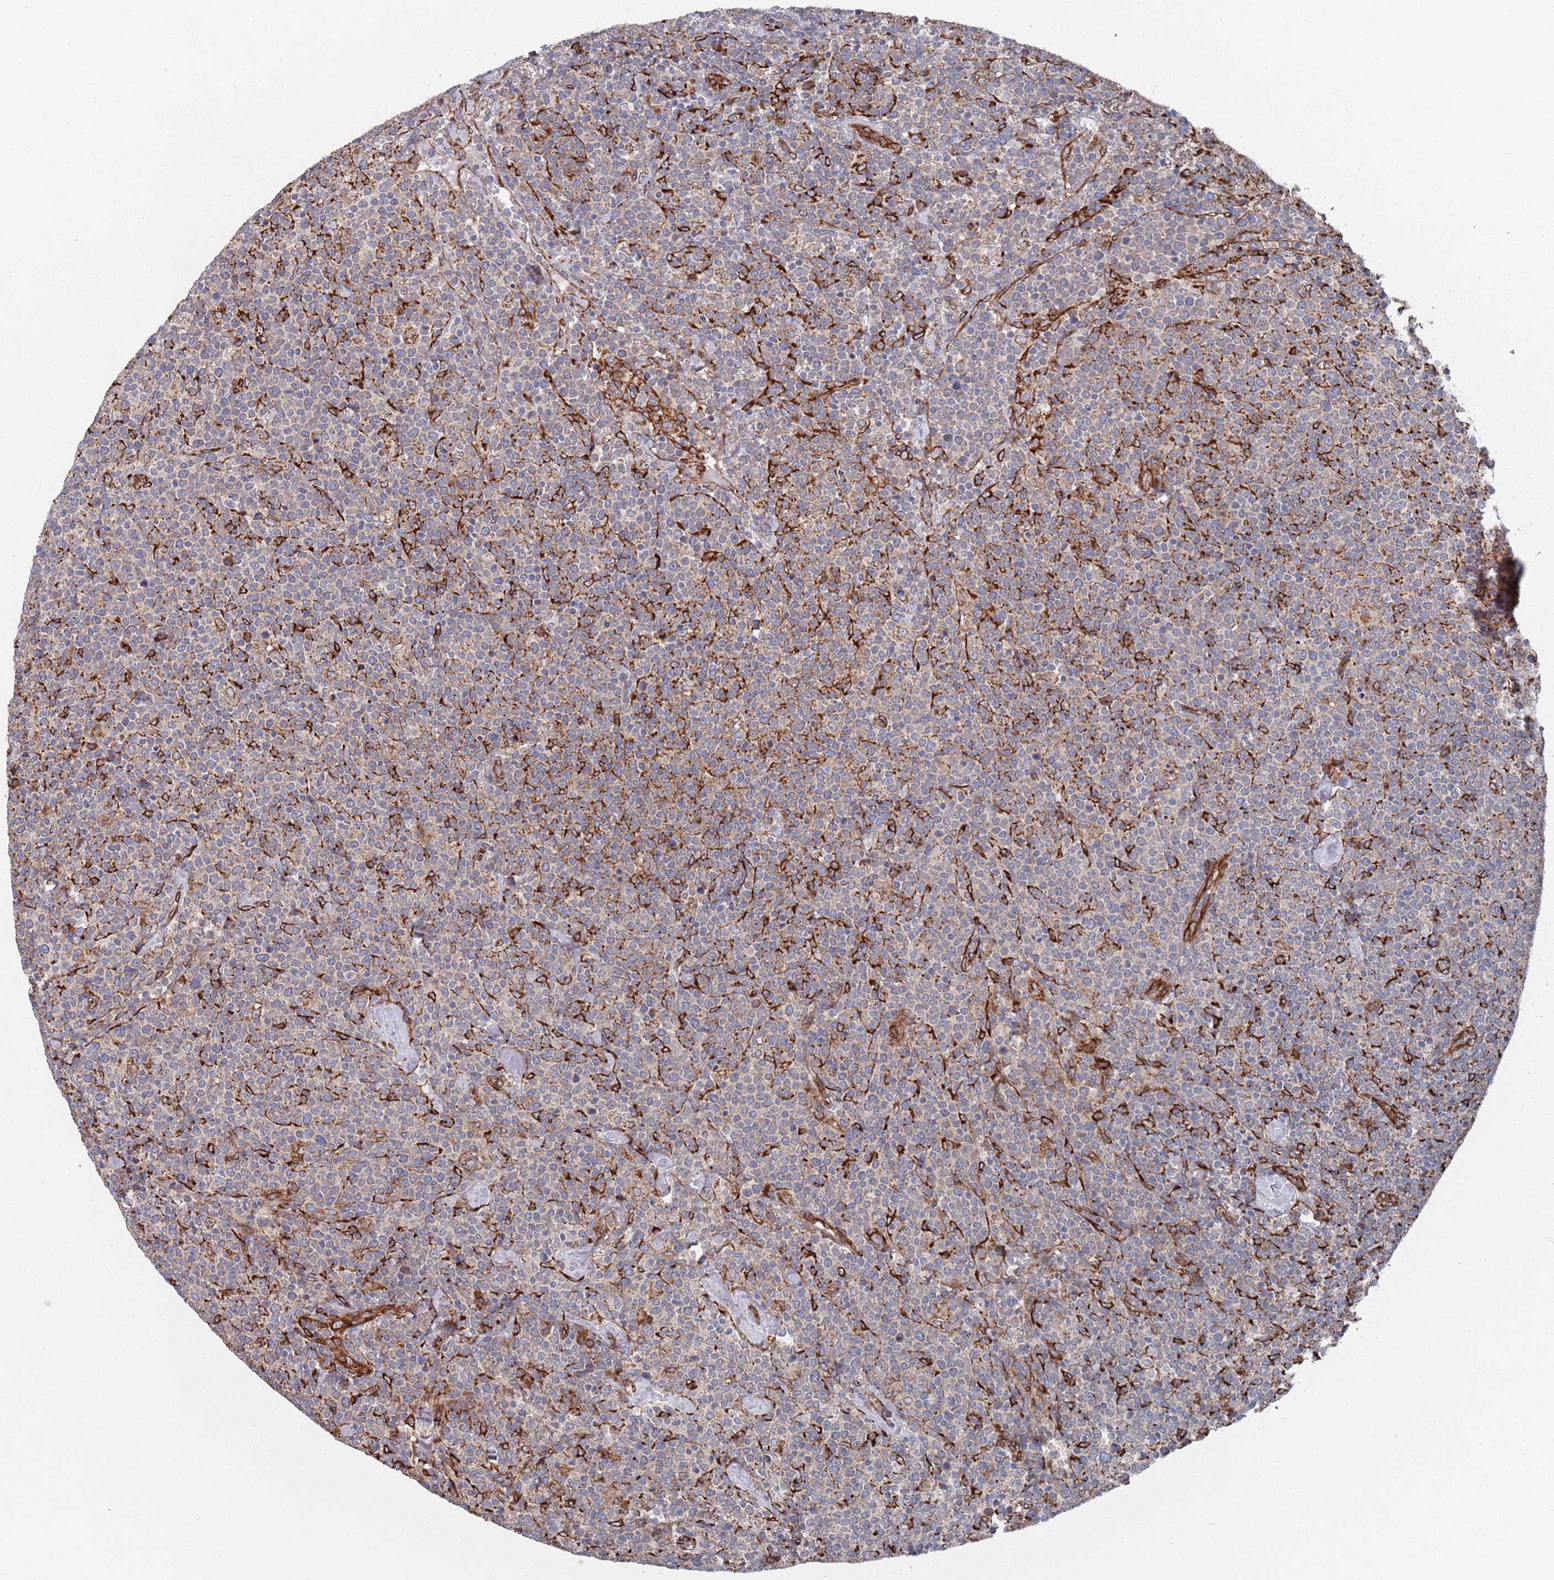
{"staining": {"intensity": "negative", "quantity": "none", "location": "none"}, "tissue": "lymphoma", "cell_type": "Tumor cells", "image_type": "cancer", "snomed": [{"axis": "morphology", "description": "Malignant lymphoma, non-Hodgkin's type, High grade"}, {"axis": "topography", "description": "Lymph node"}], "caption": "Lymphoma stained for a protein using immunohistochemistry reveals no expression tumor cells.", "gene": "CCDC106", "patient": {"sex": "male", "age": 61}}